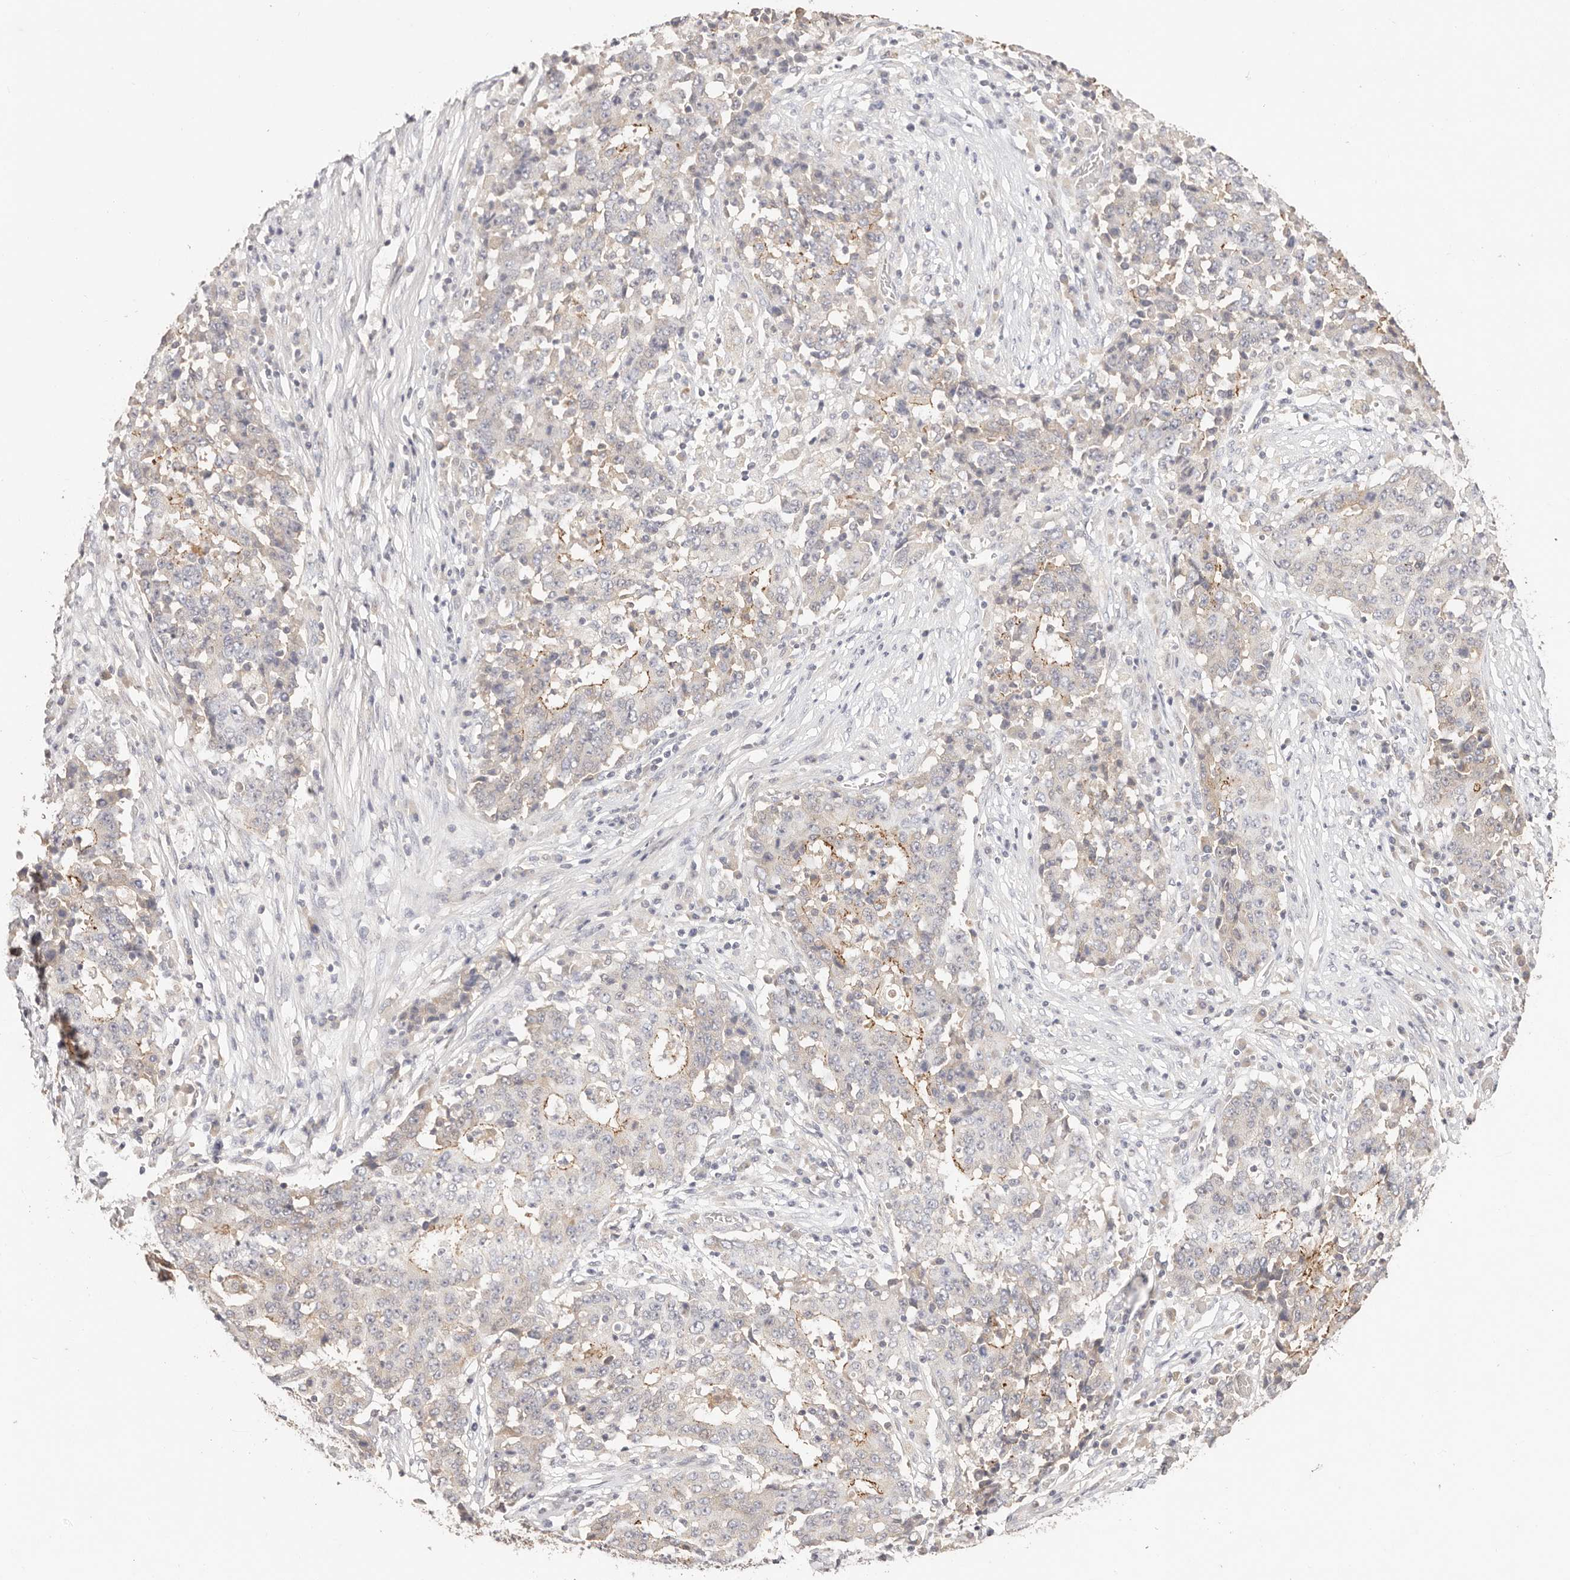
{"staining": {"intensity": "weak", "quantity": "<25%", "location": "cytoplasmic/membranous"}, "tissue": "stomach cancer", "cell_type": "Tumor cells", "image_type": "cancer", "snomed": [{"axis": "morphology", "description": "Adenocarcinoma, NOS"}, {"axis": "topography", "description": "Stomach"}], "caption": "Tumor cells are negative for brown protein staining in stomach adenocarcinoma.", "gene": "CXADR", "patient": {"sex": "male", "age": 59}}